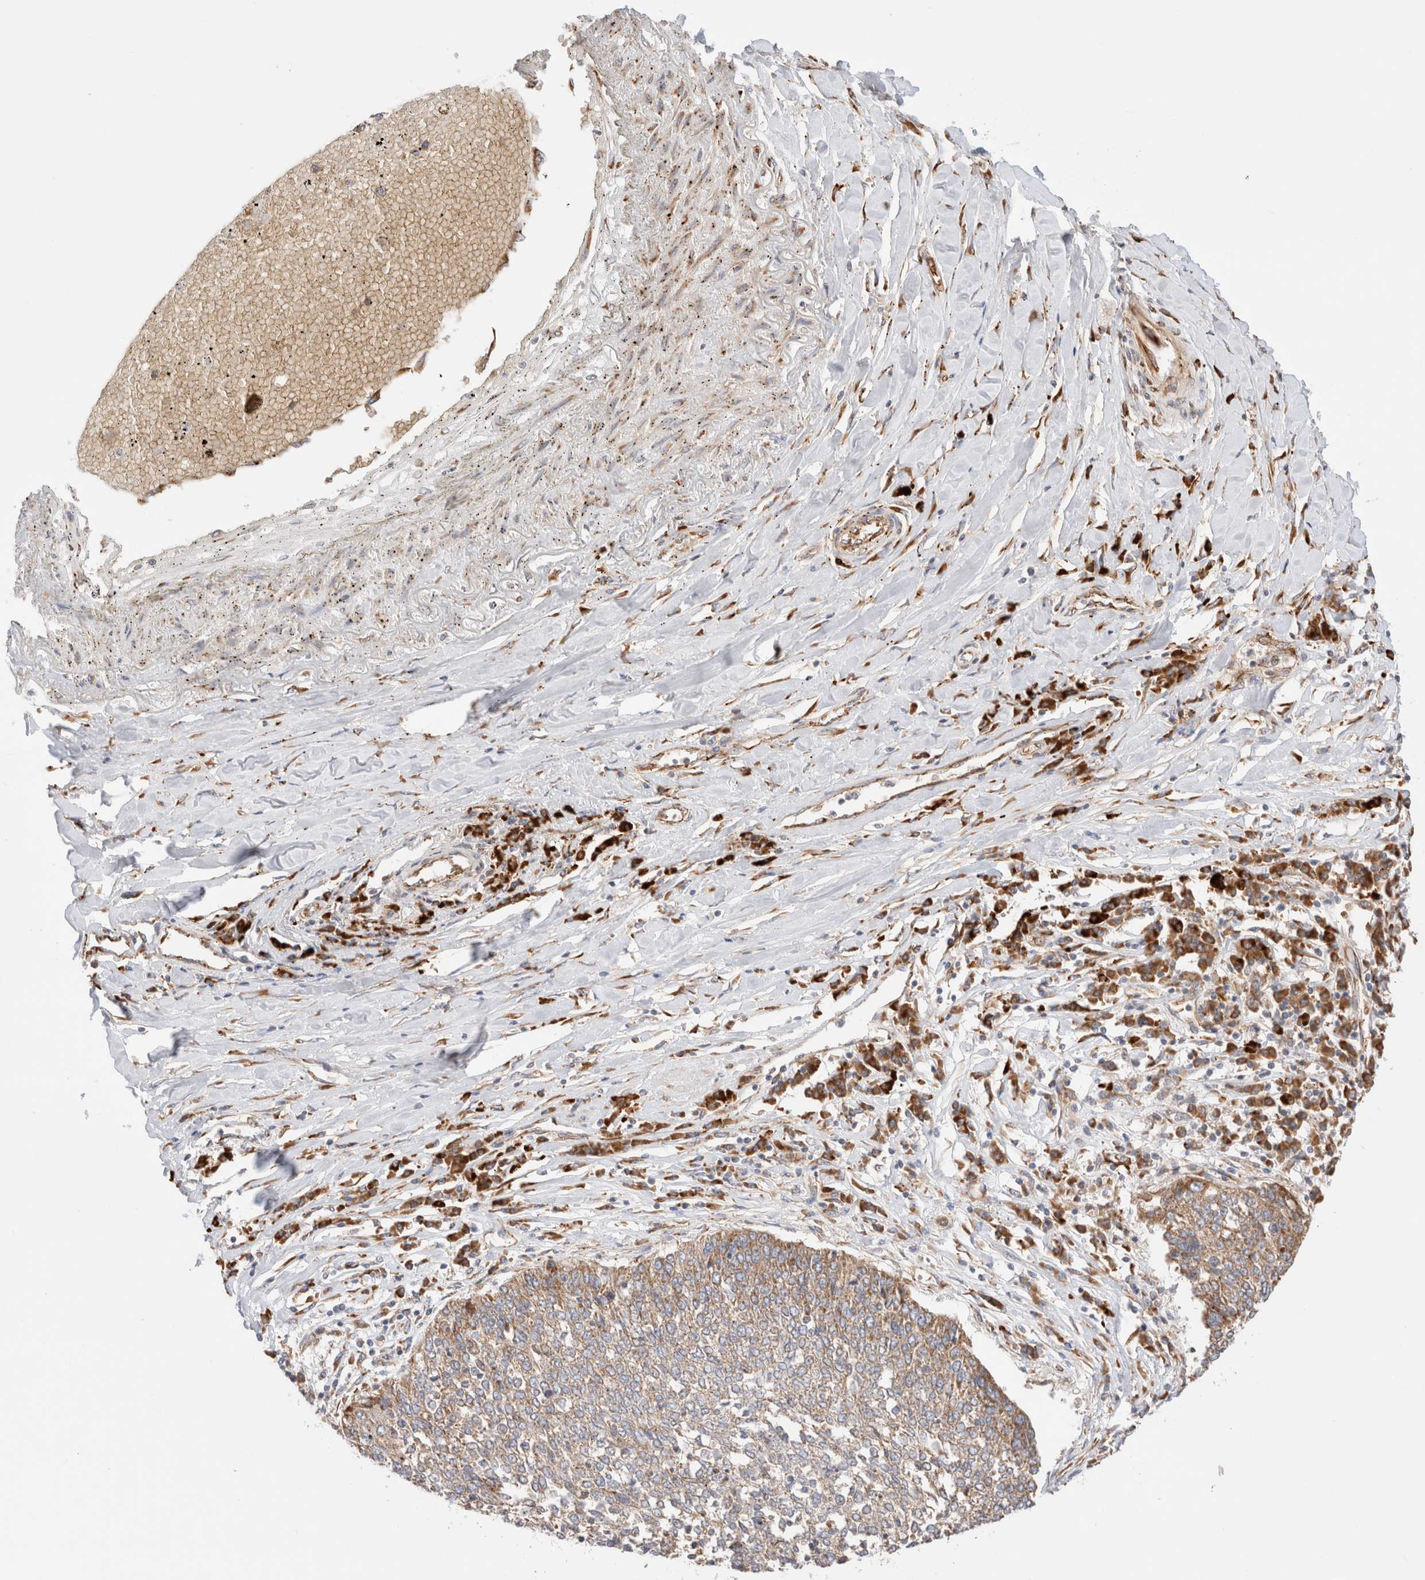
{"staining": {"intensity": "weak", "quantity": ">75%", "location": "cytoplasmic/membranous"}, "tissue": "lung cancer", "cell_type": "Tumor cells", "image_type": "cancer", "snomed": [{"axis": "morphology", "description": "Normal tissue, NOS"}, {"axis": "morphology", "description": "Squamous cell carcinoma, NOS"}, {"axis": "topography", "description": "Cartilage tissue"}, {"axis": "topography", "description": "Bronchus"}, {"axis": "topography", "description": "Lung"}, {"axis": "topography", "description": "Peripheral nerve tissue"}], "caption": "High-power microscopy captured an immunohistochemistry (IHC) photomicrograph of lung squamous cell carcinoma, revealing weak cytoplasmic/membranous positivity in about >75% of tumor cells. (Brightfield microscopy of DAB IHC at high magnification).", "gene": "UTS2B", "patient": {"sex": "female", "age": 49}}